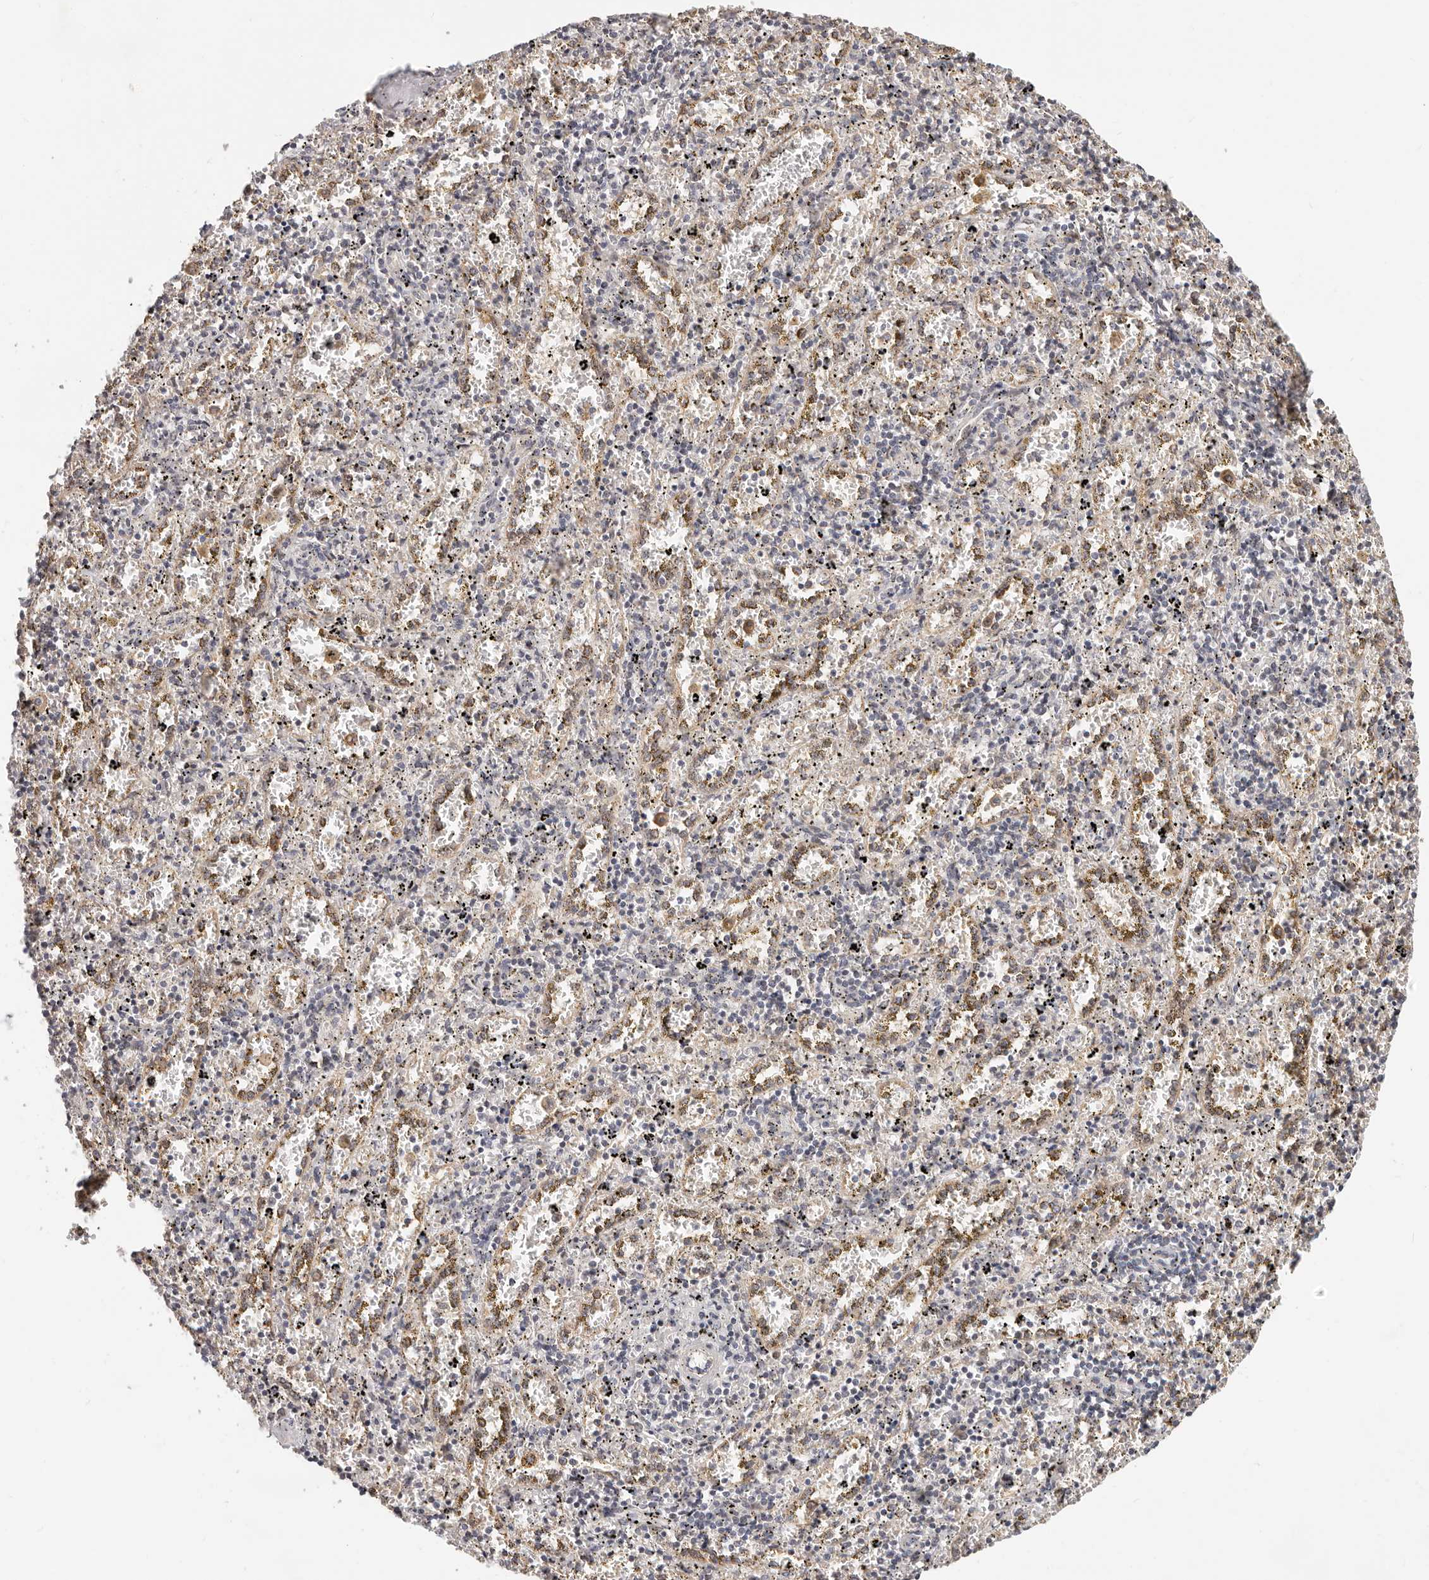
{"staining": {"intensity": "negative", "quantity": "none", "location": "none"}, "tissue": "spleen", "cell_type": "Cells in red pulp", "image_type": "normal", "snomed": [{"axis": "morphology", "description": "Normal tissue, NOS"}, {"axis": "topography", "description": "Spleen"}], "caption": "IHC photomicrograph of benign spleen: spleen stained with DAB demonstrates no significant protein expression in cells in red pulp. Nuclei are stained in blue.", "gene": "ZRANB1", "patient": {"sex": "male", "age": 11}}